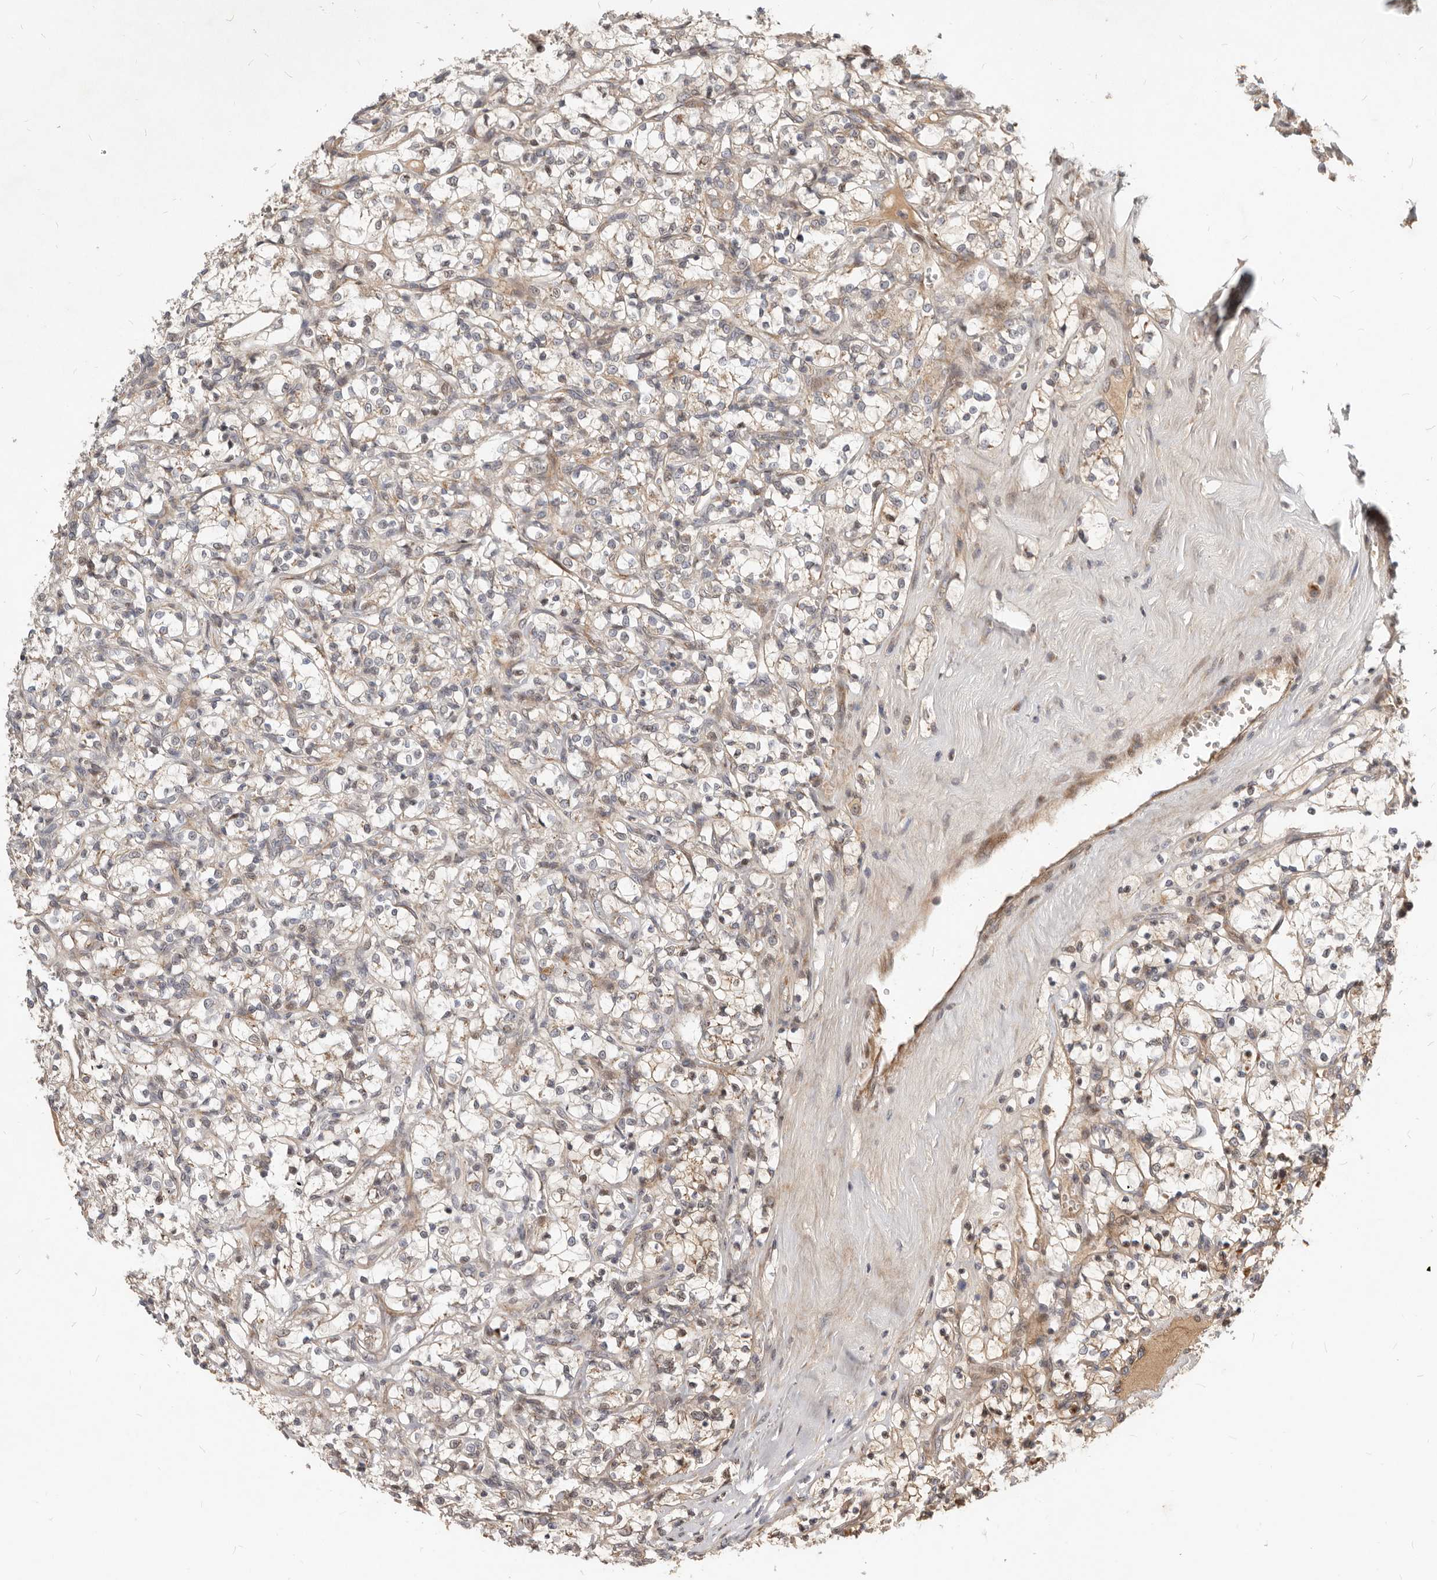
{"staining": {"intensity": "weak", "quantity": ">75%", "location": "cytoplasmic/membranous"}, "tissue": "renal cancer", "cell_type": "Tumor cells", "image_type": "cancer", "snomed": [{"axis": "morphology", "description": "Adenocarcinoma, NOS"}, {"axis": "topography", "description": "Kidney"}], "caption": "Weak cytoplasmic/membranous protein positivity is identified in approximately >75% of tumor cells in renal adenocarcinoma.", "gene": "NPY4R", "patient": {"sex": "female", "age": 69}}